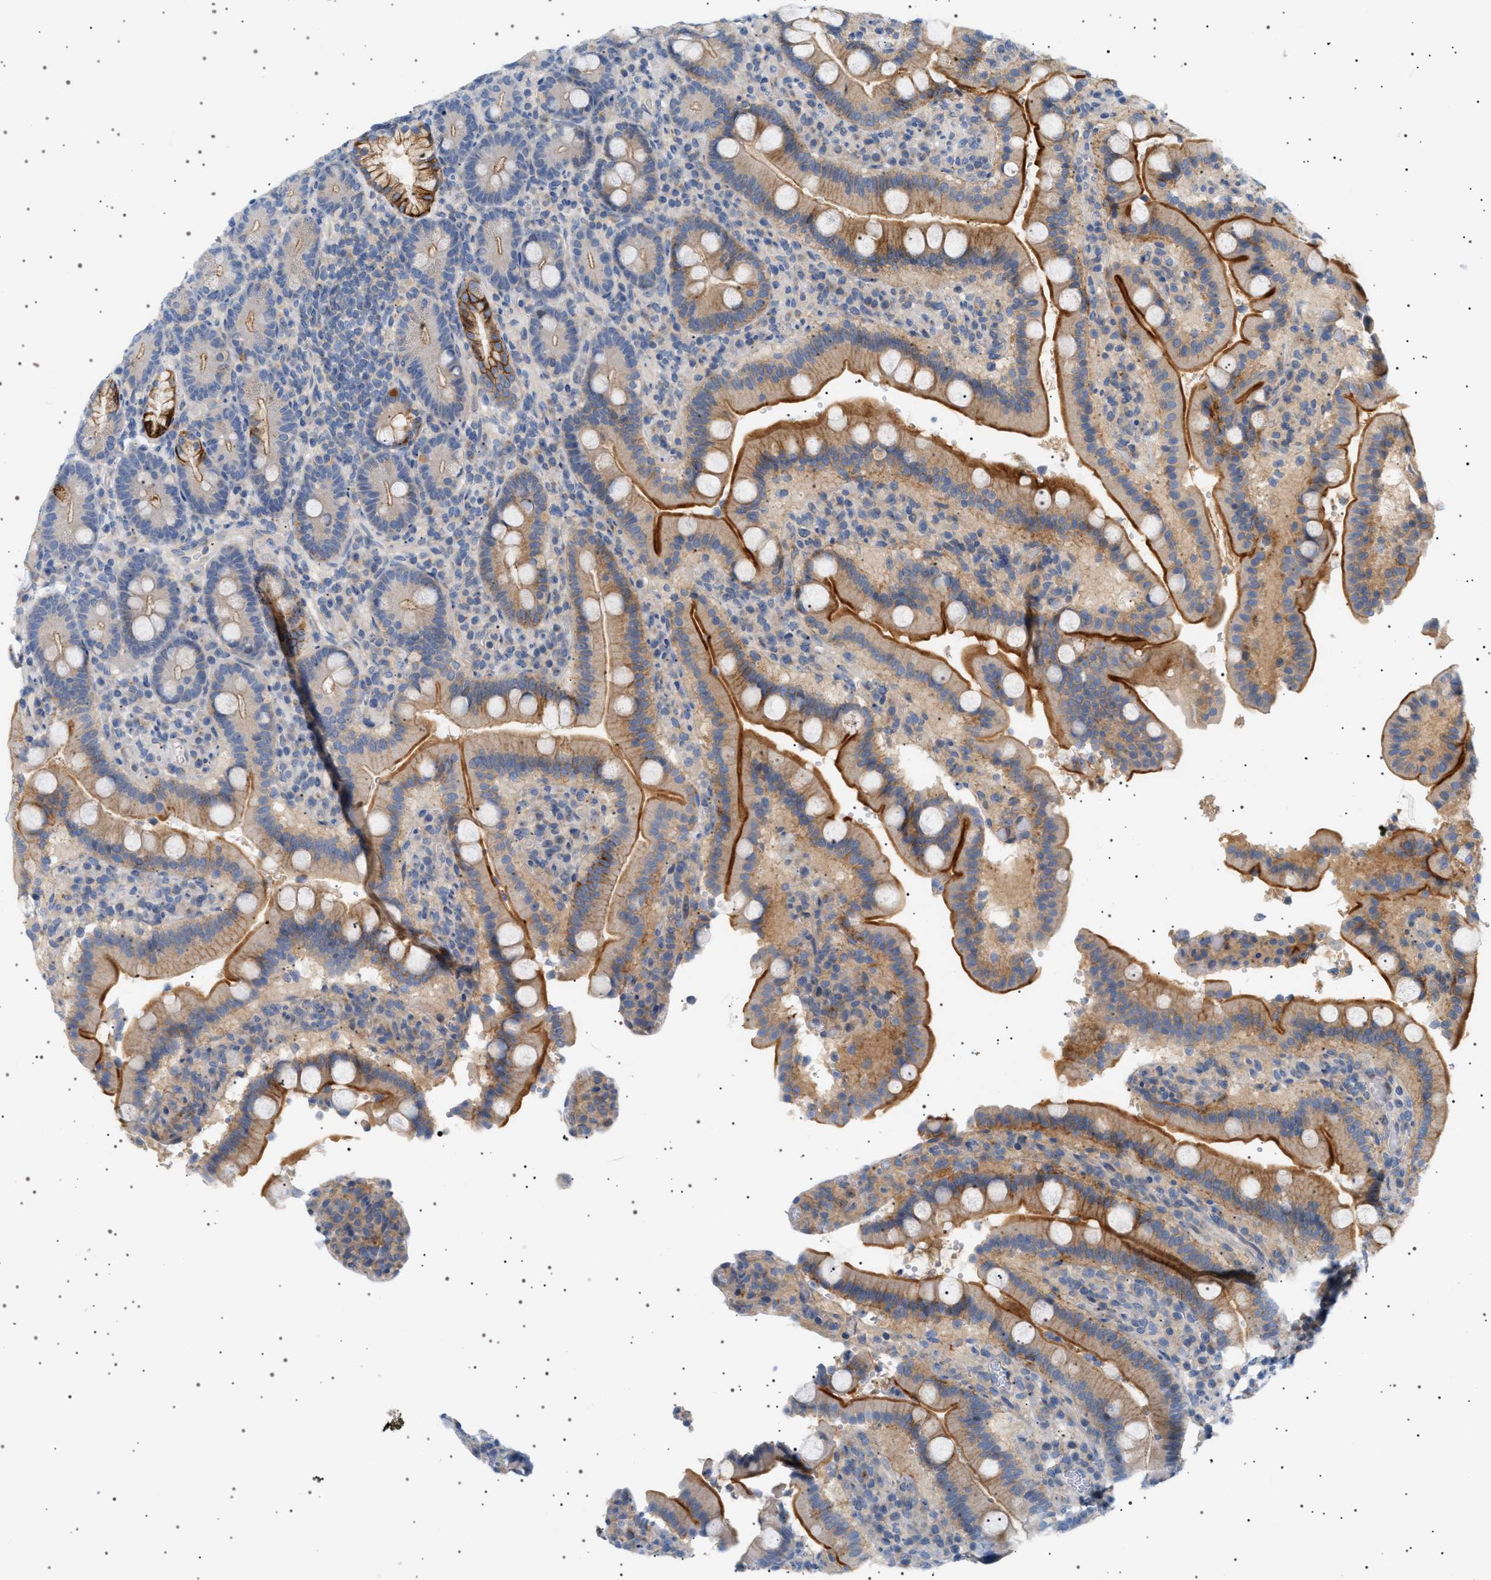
{"staining": {"intensity": "strong", "quantity": "25%-75%", "location": "cytoplasmic/membranous"}, "tissue": "duodenum", "cell_type": "Glandular cells", "image_type": "normal", "snomed": [{"axis": "morphology", "description": "Normal tissue, NOS"}, {"axis": "topography", "description": "Small intestine, NOS"}], "caption": "Normal duodenum was stained to show a protein in brown. There is high levels of strong cytoplasmic/membranous expression in about 25%-75% of glandular cells.", "gene": "ADCY10", "patient": {"sex": "female", "age": 71}}